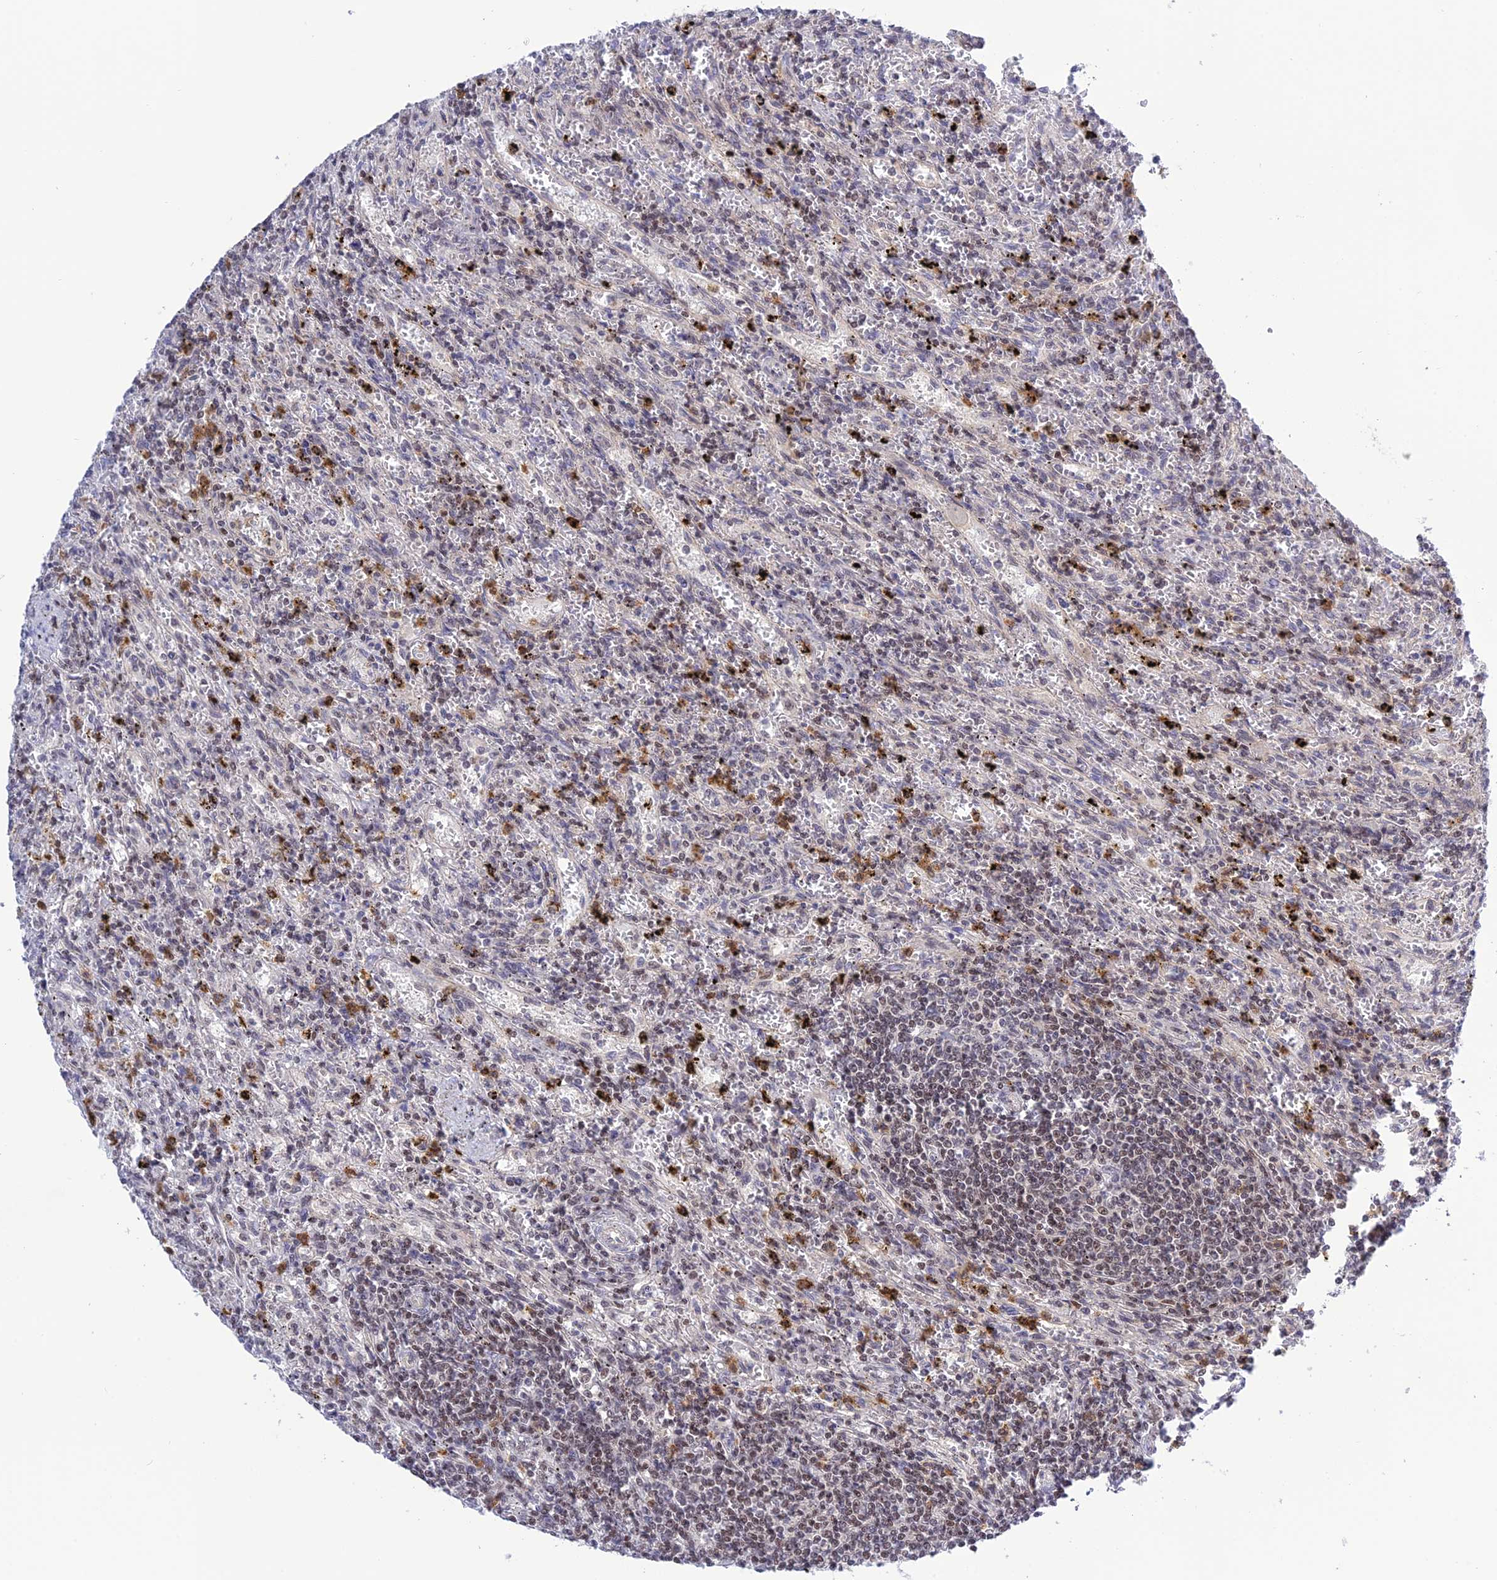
{"staining": {"intensity": "weak", "quantity": "25%-75%", "location": "nuclear"}, "tissue": "lymphoma", "cell_type": "Tumor cells", "image_type": "cancer", "snomed": [{"axis": "morphology", "description": "Malignant lymphoma, non-Hodgkin's type, Low grade"}, {"axis": "topography", "description": "Spleen"}], "caption": "A brown stain shows weak nuclear expression of a protein in human lymphoma tumor cells.", "gene": "TCEA1", "patient": {"sex": "male", "age": 76}}